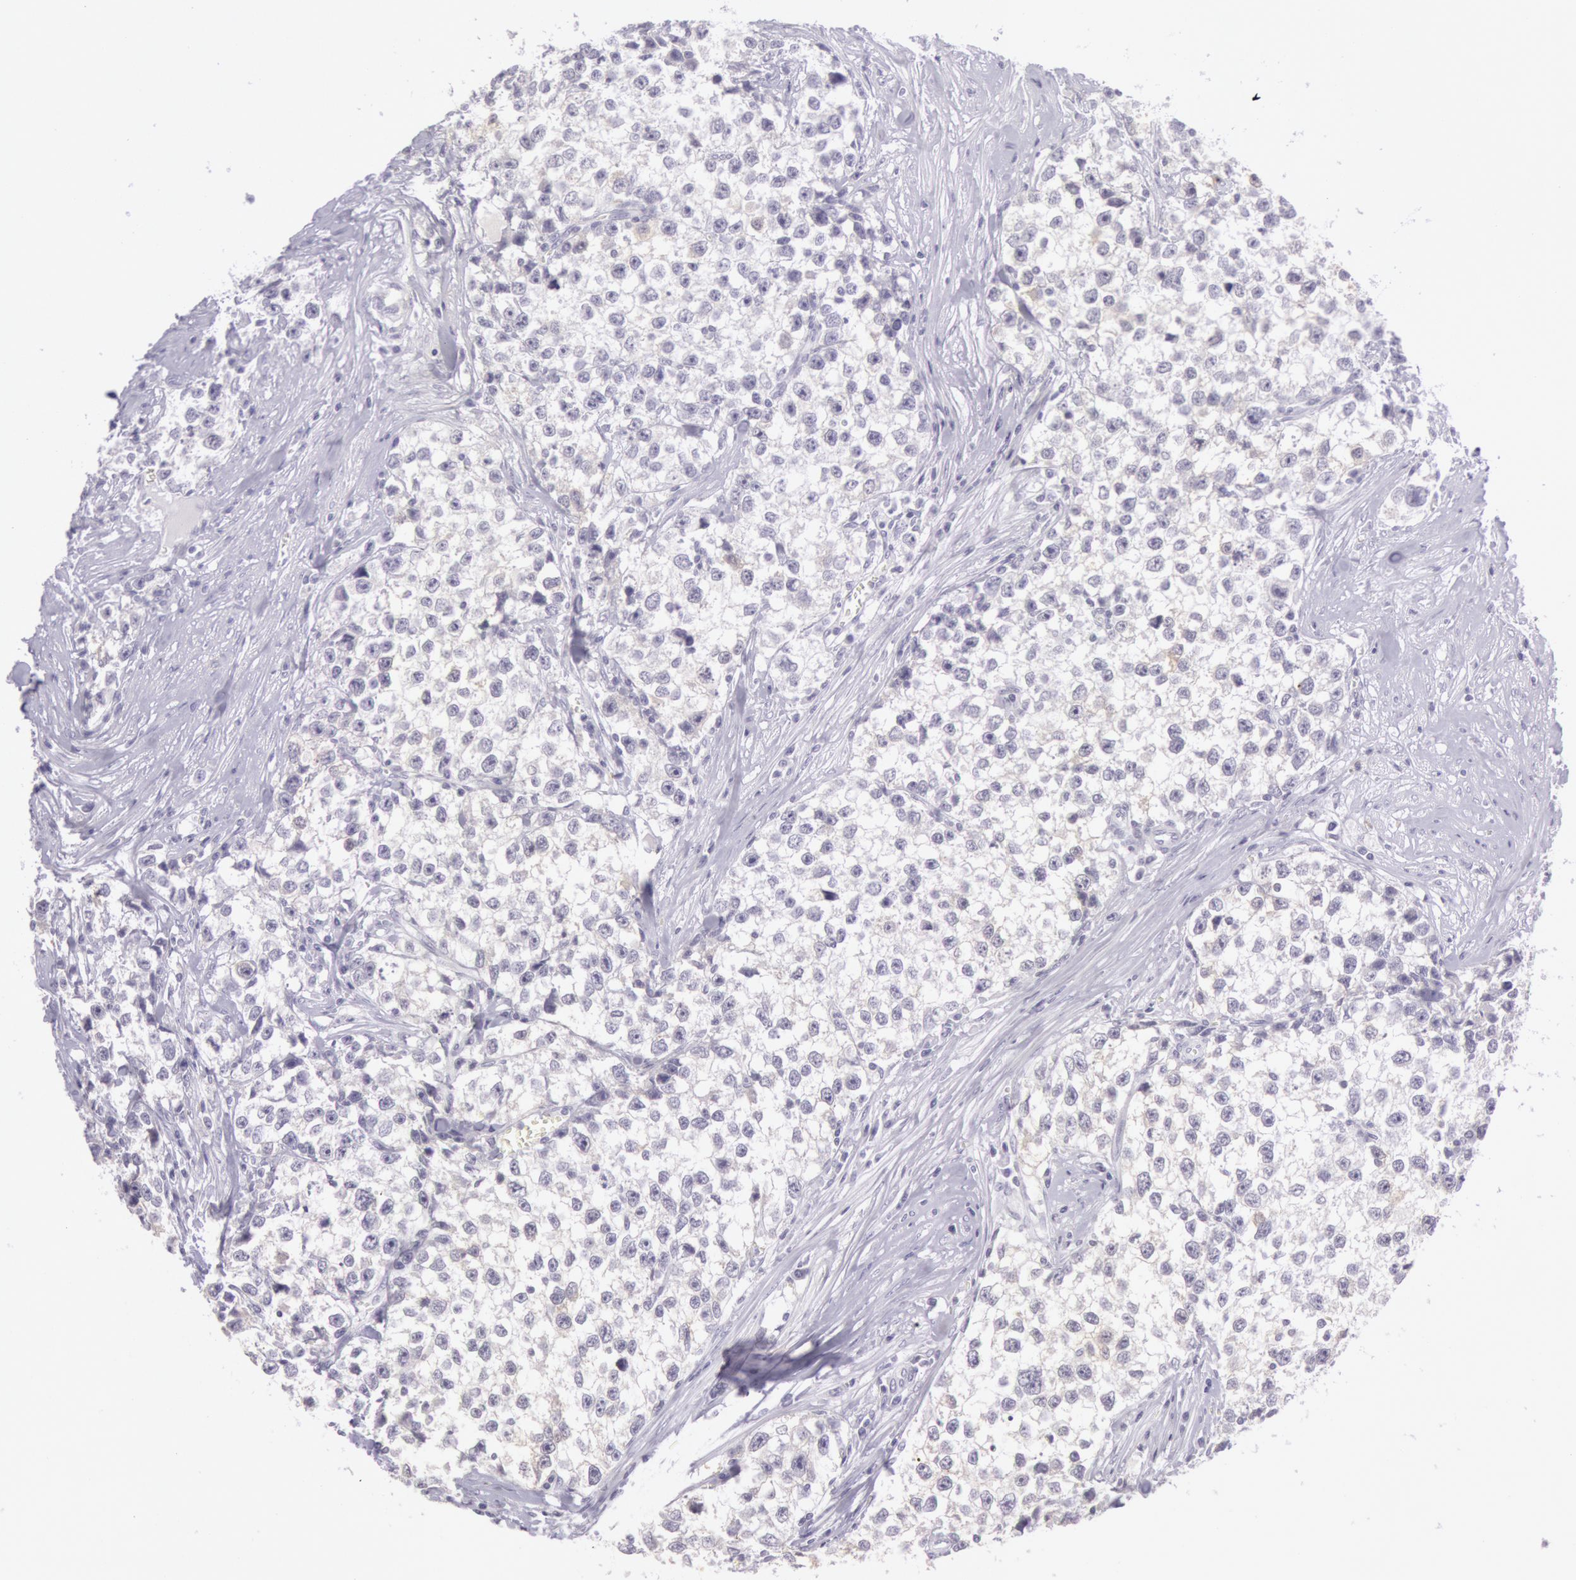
{"staining": {"intensity": "negative", "quantity": "none", "location": "none"}, "tissue": "testis cancer", "cell_type": "Tumor cells", "image_type": "cancer", "snomed": [{"axis": "morphology", "description": "Seminoma, NOS"}, {"axis": "morphology", "description": "Carcinoma, Embryonal, NOS"}, {"axis": "topography", "description": "Testis"}], "caption": "Immunohistochemistry (IHC) of human testis cancer (embryonal carcinoma) displays no expression in tumor cells.", "gene": "CKB", "patient": {"sex": "male", "age": 30}}